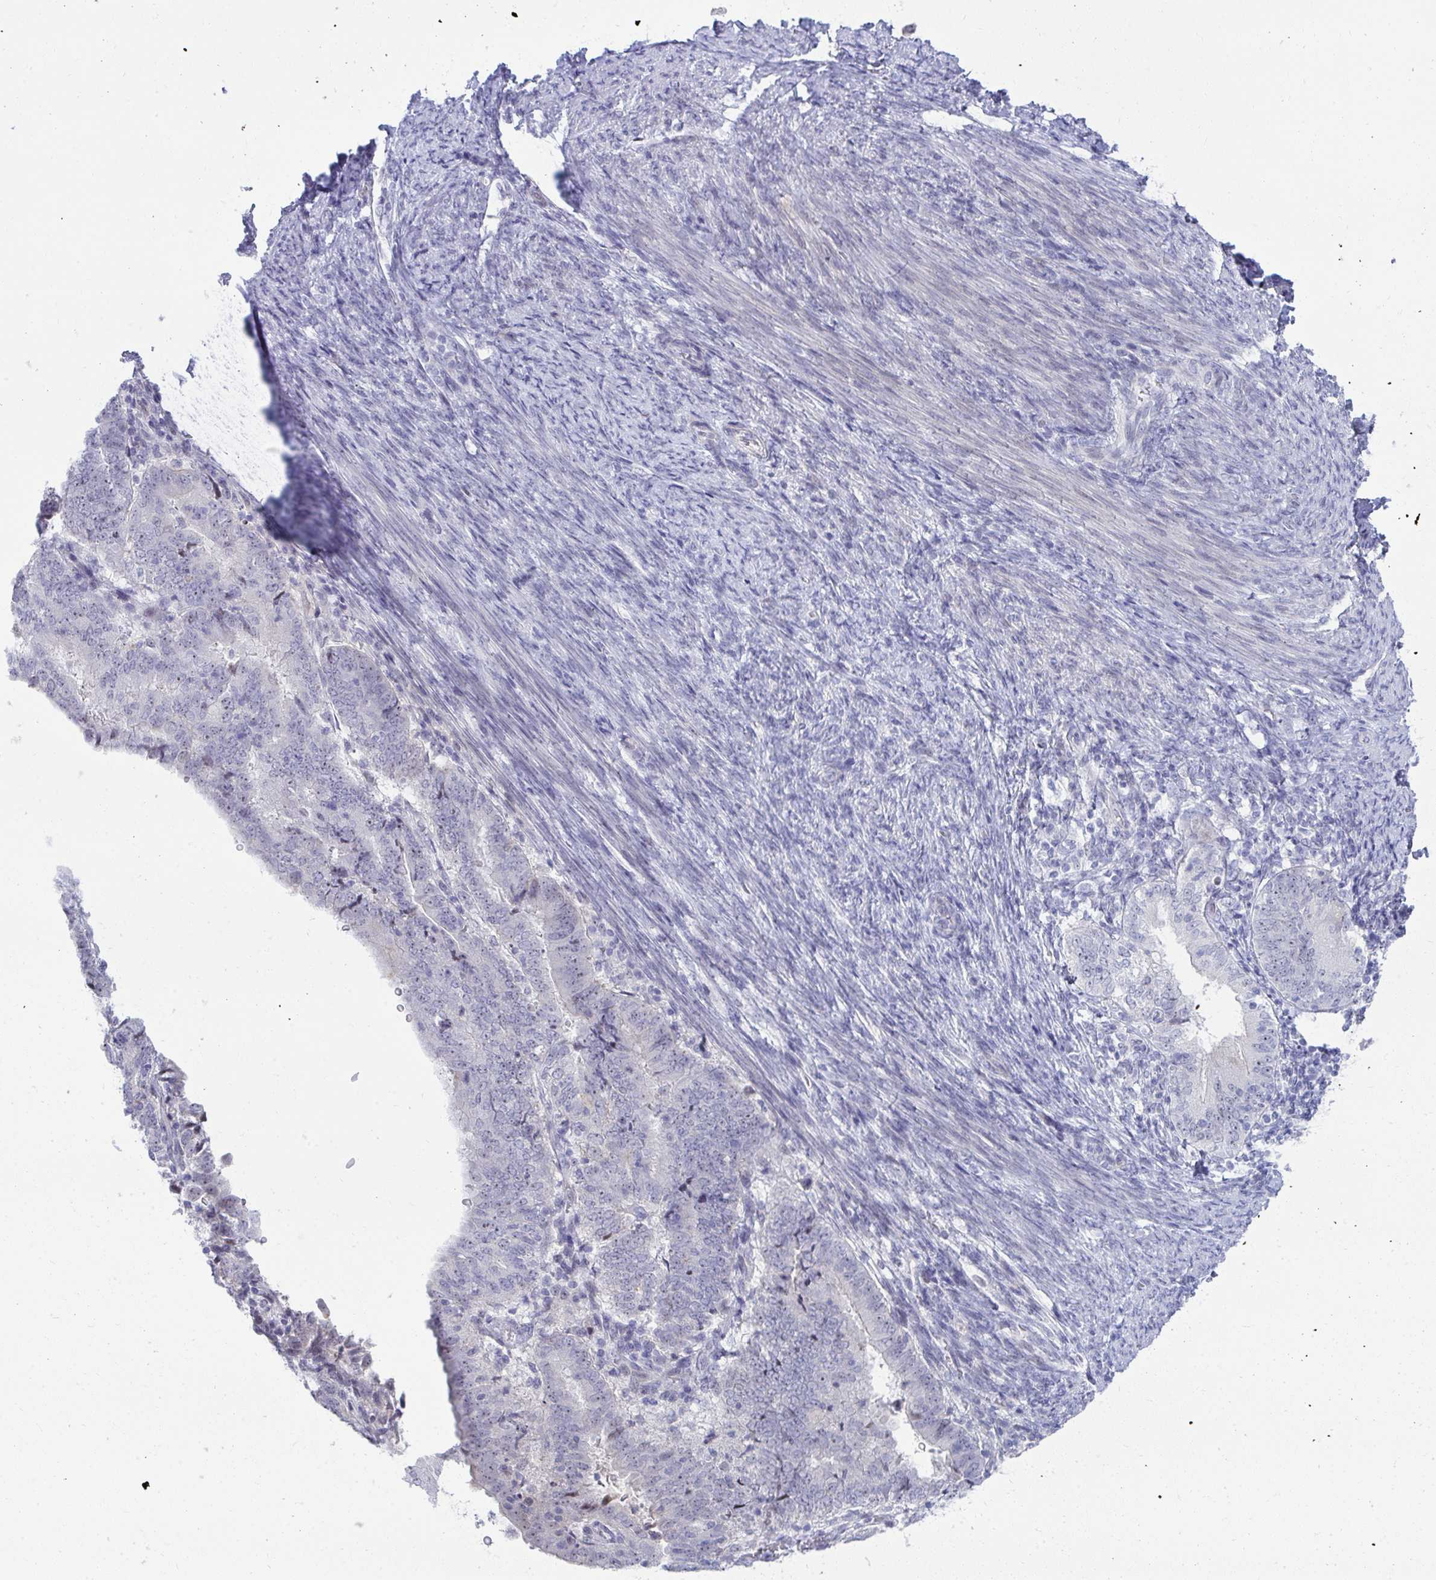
{"staining": {"intensity": "negative", "quantity": "none", "location": "none"}, "tissue": "endometrial cancer", "cell_type": "Tumor cells", "image_type": "cancer", "snomed": [{"axis": "morphology", "description": "Adenocarcinoma, NOS"}, {"axis": "topography", "description": "Endometrium"}], "caption": "This is an immunohistochemistry (IHC) photomicrograph of endometrial cancer (adenocarcinoma). There is no expression in tumor cells.", "gene": "EID3", "patient": {"sex": "female", "age": 70}}